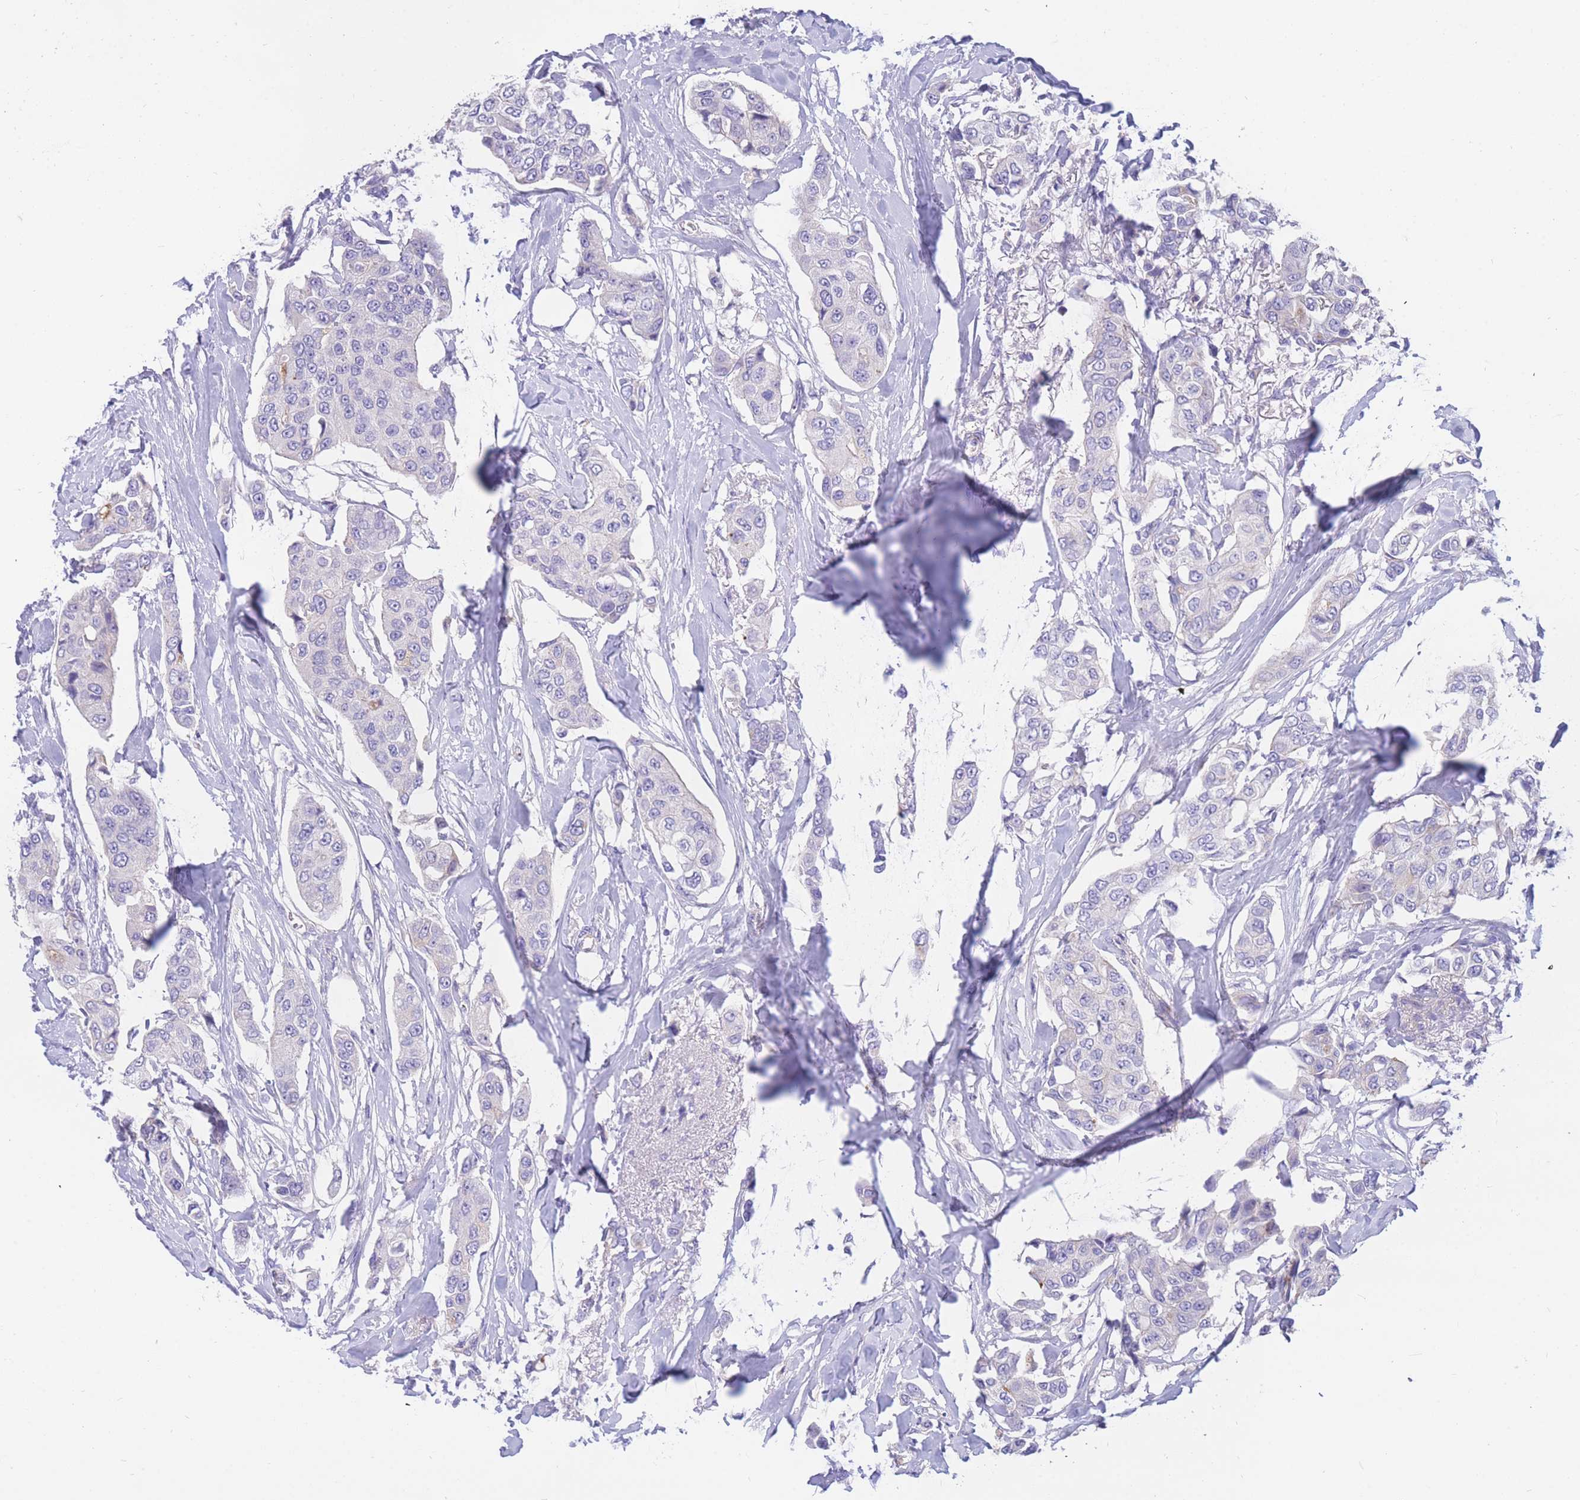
{"staining": {"intensity": "negative", "quantity": "none", "location": "none"}, "tissue": "breast cancer", "cell_type": "Tumor cells", "image_type": "cancer", "snomed": [{"axis": "morphology", "description": "Duct carcinoma"}, {"axis": "topography", "description": "Breast"}], "caption": "This is a histopathology image of immunohistochemistry (IHC) staining of infiltrating ductal carcinoma (breast), which shows no positivity in tumor cells.", "gene": "SULT1A1", "patient": {"sex": "female", "age": 80}}